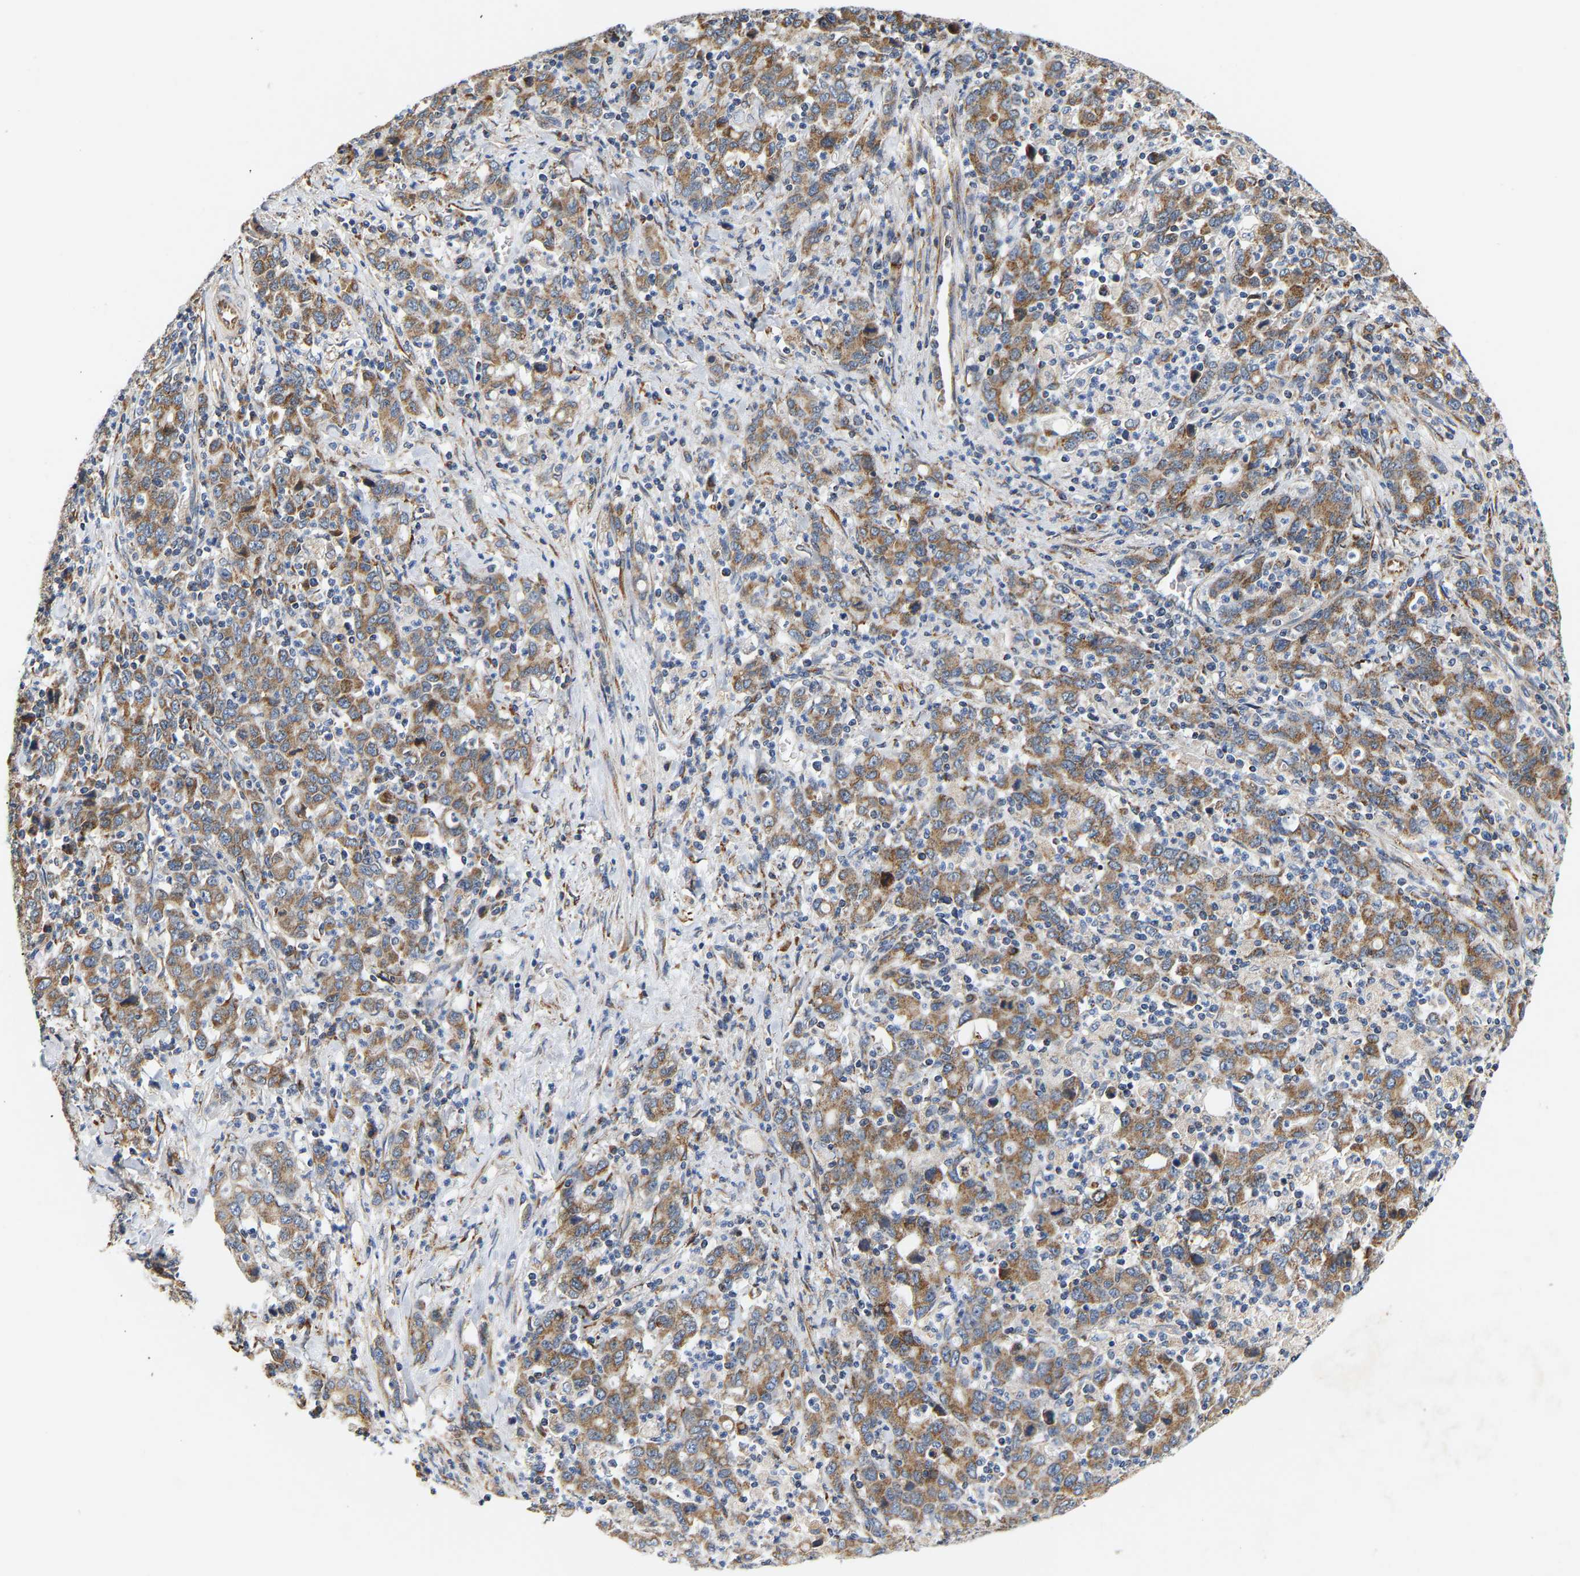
{"staining": {"intensity": "moderate", "quantity": ">75%", "location": "cytoplasmic/membranous"}, "tissue": "stomach cancer", "cell_type": "Tumor cells", "image_type": "cancer", "snomed": [{"axis": "morphology", "description": "Adenocarcinoma, NOS"}, {"axis": "topography", "description": "Stomach, upper"}], "caption": "Adenocarcinoma (stomach) was stained to show a protein in brown. There is medium levels of moderate cytoplasmic/membranous staining in about >75% of tumor cells. Nuclei are stained in blue.", "gene": "TMEM168", "patient": {"sex": "male", "age": 69}}